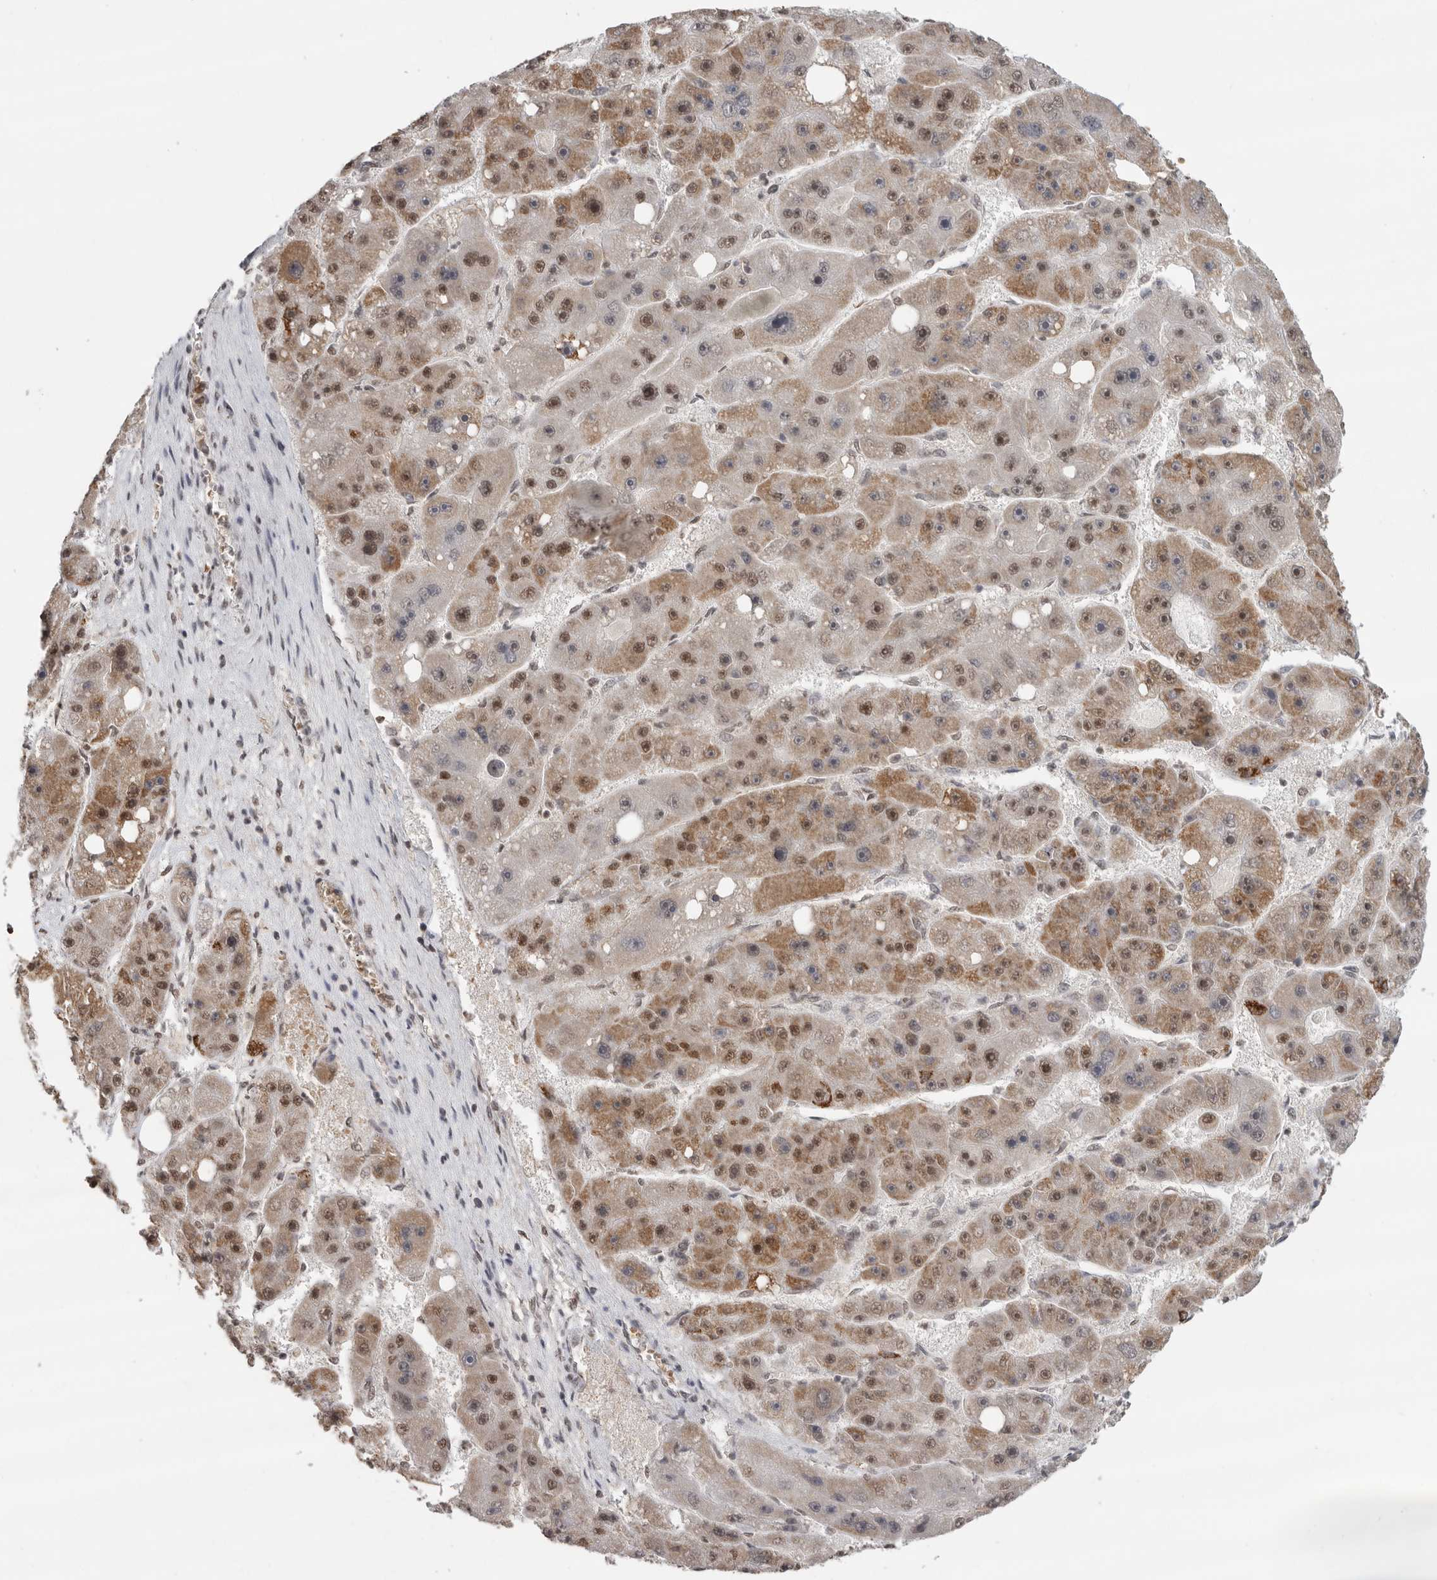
{"staining": {"intensity": "moderate", "quantity": ">75%", "location": "cytoplasmic/membranous,nuclear"}, "tissue": "liver cancer", "cell_type": "Tumor cells", "image_type": "cancer", "snomed": [{"axis": "morphology", "description": "Carcinoma, Hepatocellular, NOS"}, {"axis": "topography", "description": "Liver"}], "caption": "The immunohistochemical stain highlights moderate cytoplasmic/membranous and nuclear expression in tumor cells of liver hepatocellular carcinoma tissue. Ihc stains the protein of interest in brown and the nuclei are stained blue.", "gene": "PPP1R10", "patient": {"sex": "female", "age": 61}}